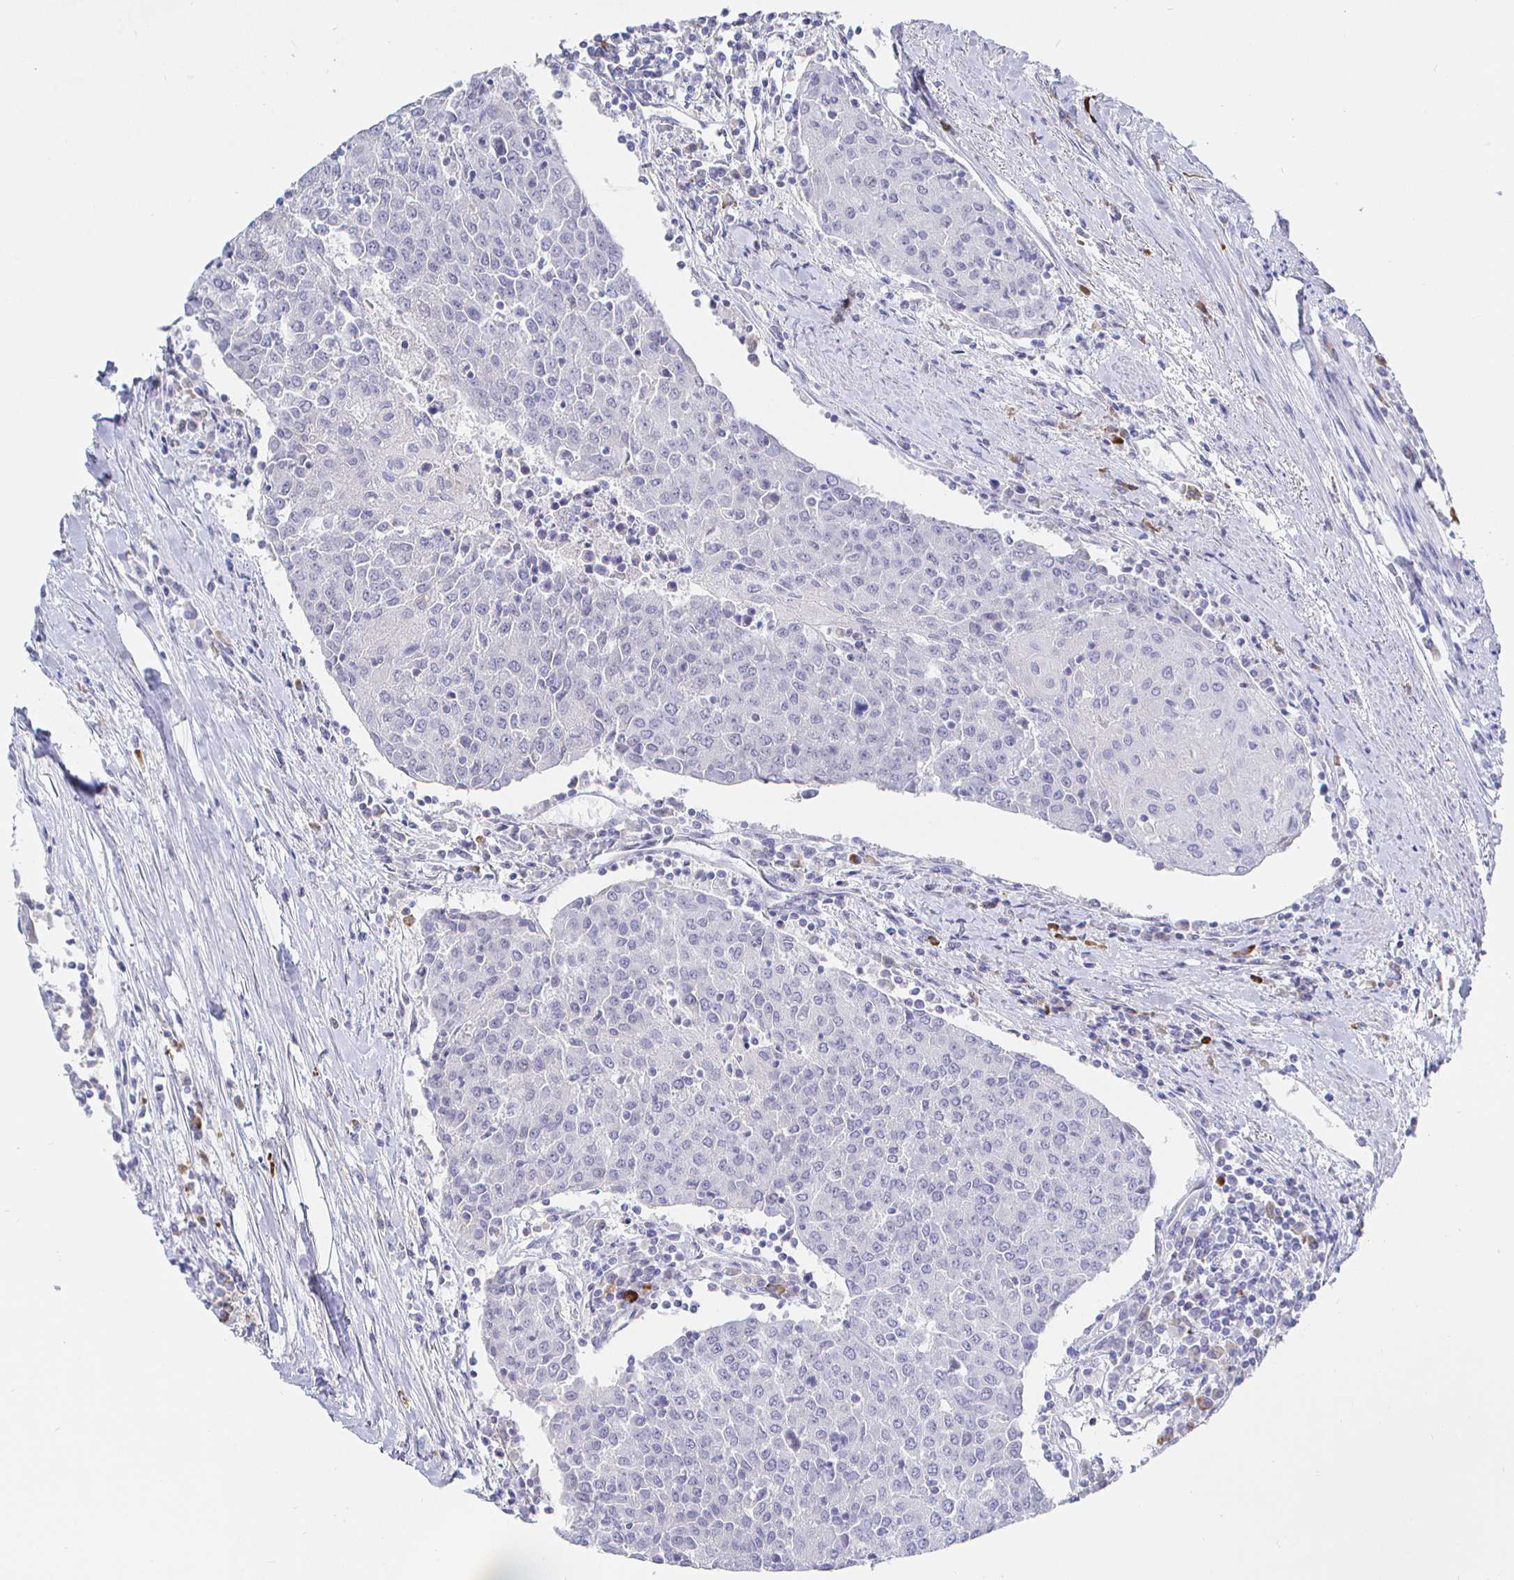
{"staining": {"intensity": "weak", "quantity": "<25%", "location": "cytoplasmic/membranous"}, "tissue": "urothelial cancer", "cell_type": "Tumor cells", "image_type": "cancer", "snomed": [{"axis": "morphology", "description": "Urothelial carcinoma, High grade"}, {"axis": "topography", "description": "Urinary bladder"}], "caption": "This is an immunohistochemistry histopathology image of urothelial cancer. There is no expression in tumor cells.", "gene": "LRRC23", "patient": {"sex": "female", "age": 85}}